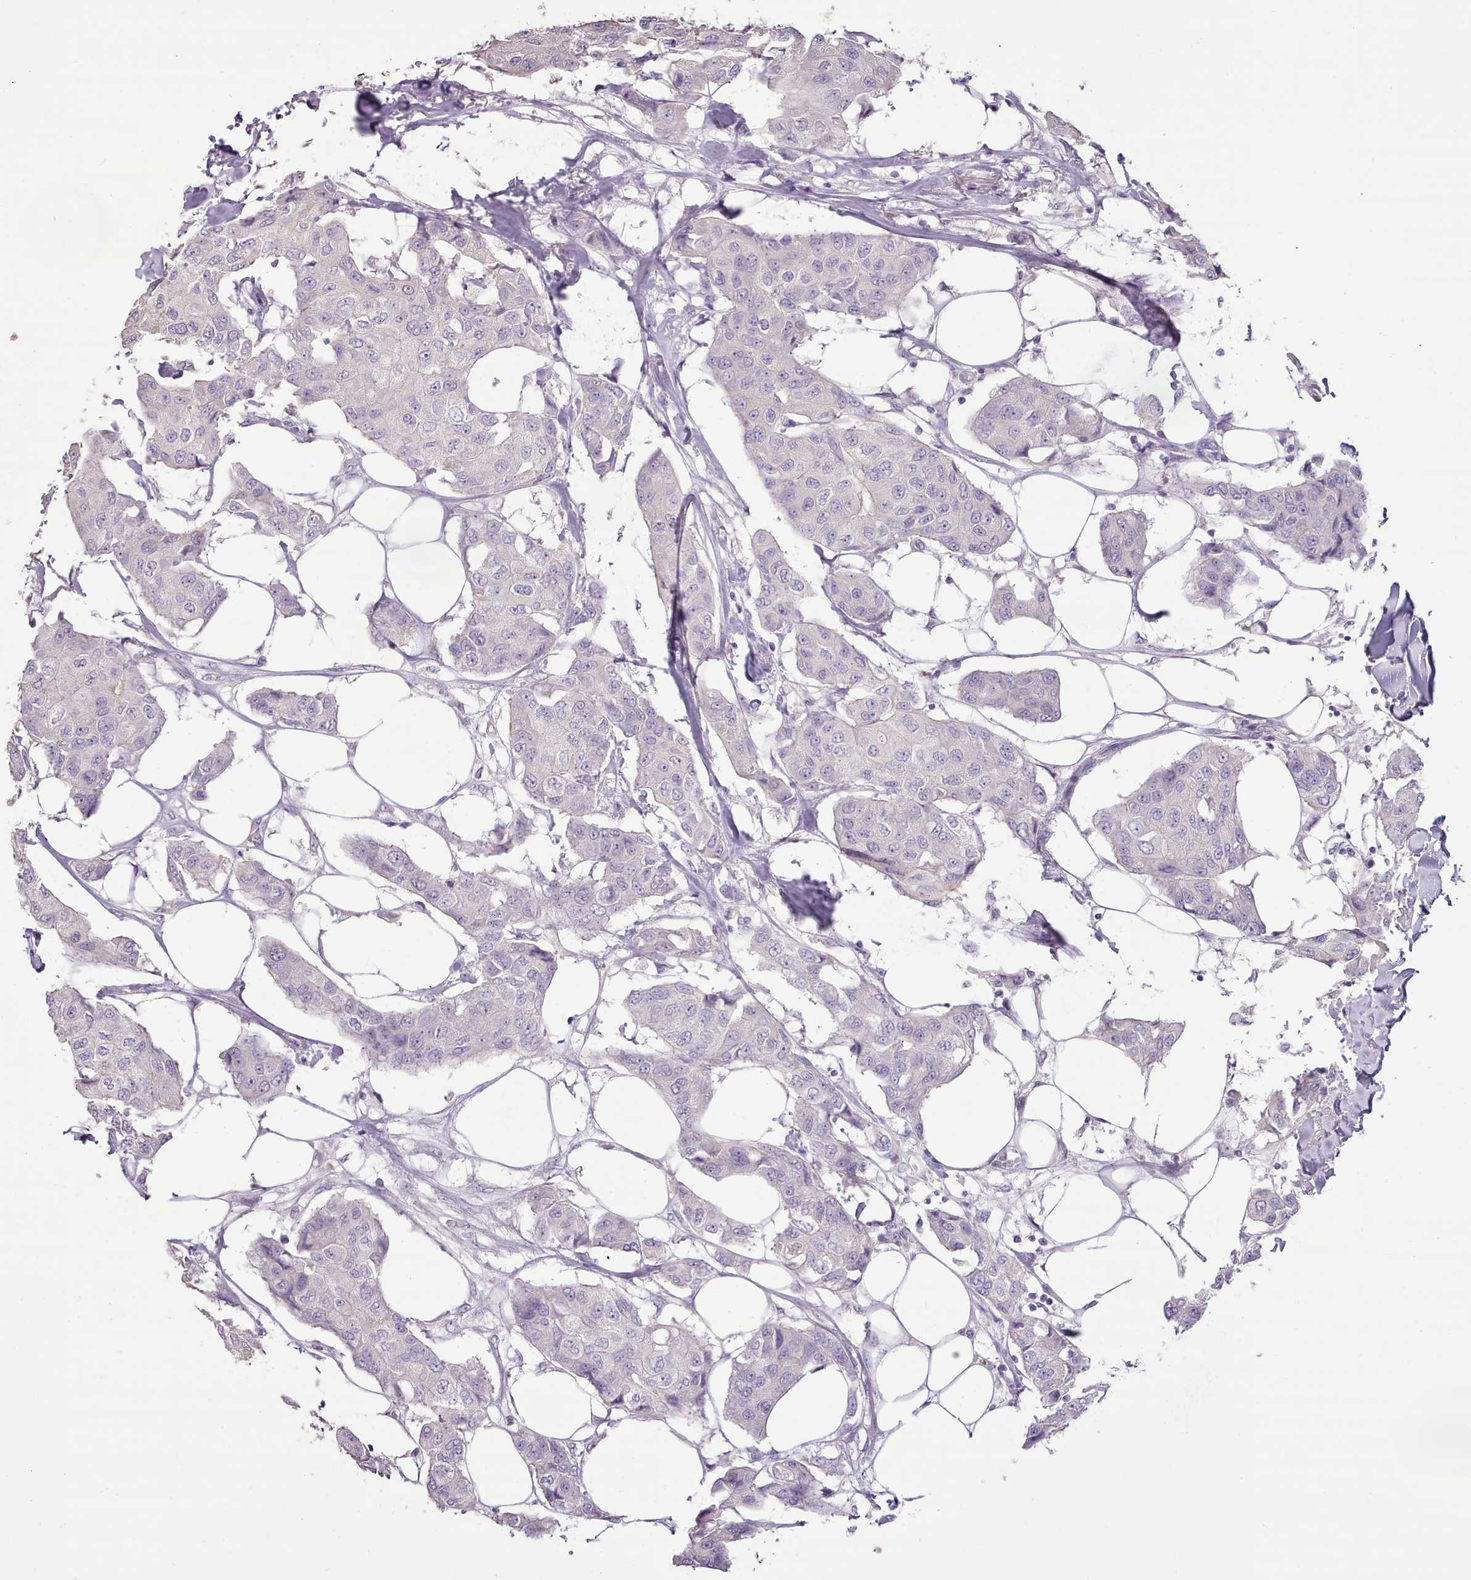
{"staining": {"intensity": "negative", "quantity": "none", "location": "none"}, "tissue": "breast cancer", "cell_type": "Tumor cells", "image_type": "cancer", "snomed": [{"axis": "morphology", "description": "Duct carcinoma"}, {"axis": "topography", "description": "Breast"}], "caption": "Immunohistochemistry (IHC) image of neoplastic tissue: human invasive ductal carcinoma (breast) stained with DAB exhibits no significant protein expression in tumor cells.", "gene": "BLOC1S2", "patient": {"sex": "female", "age": 80}}